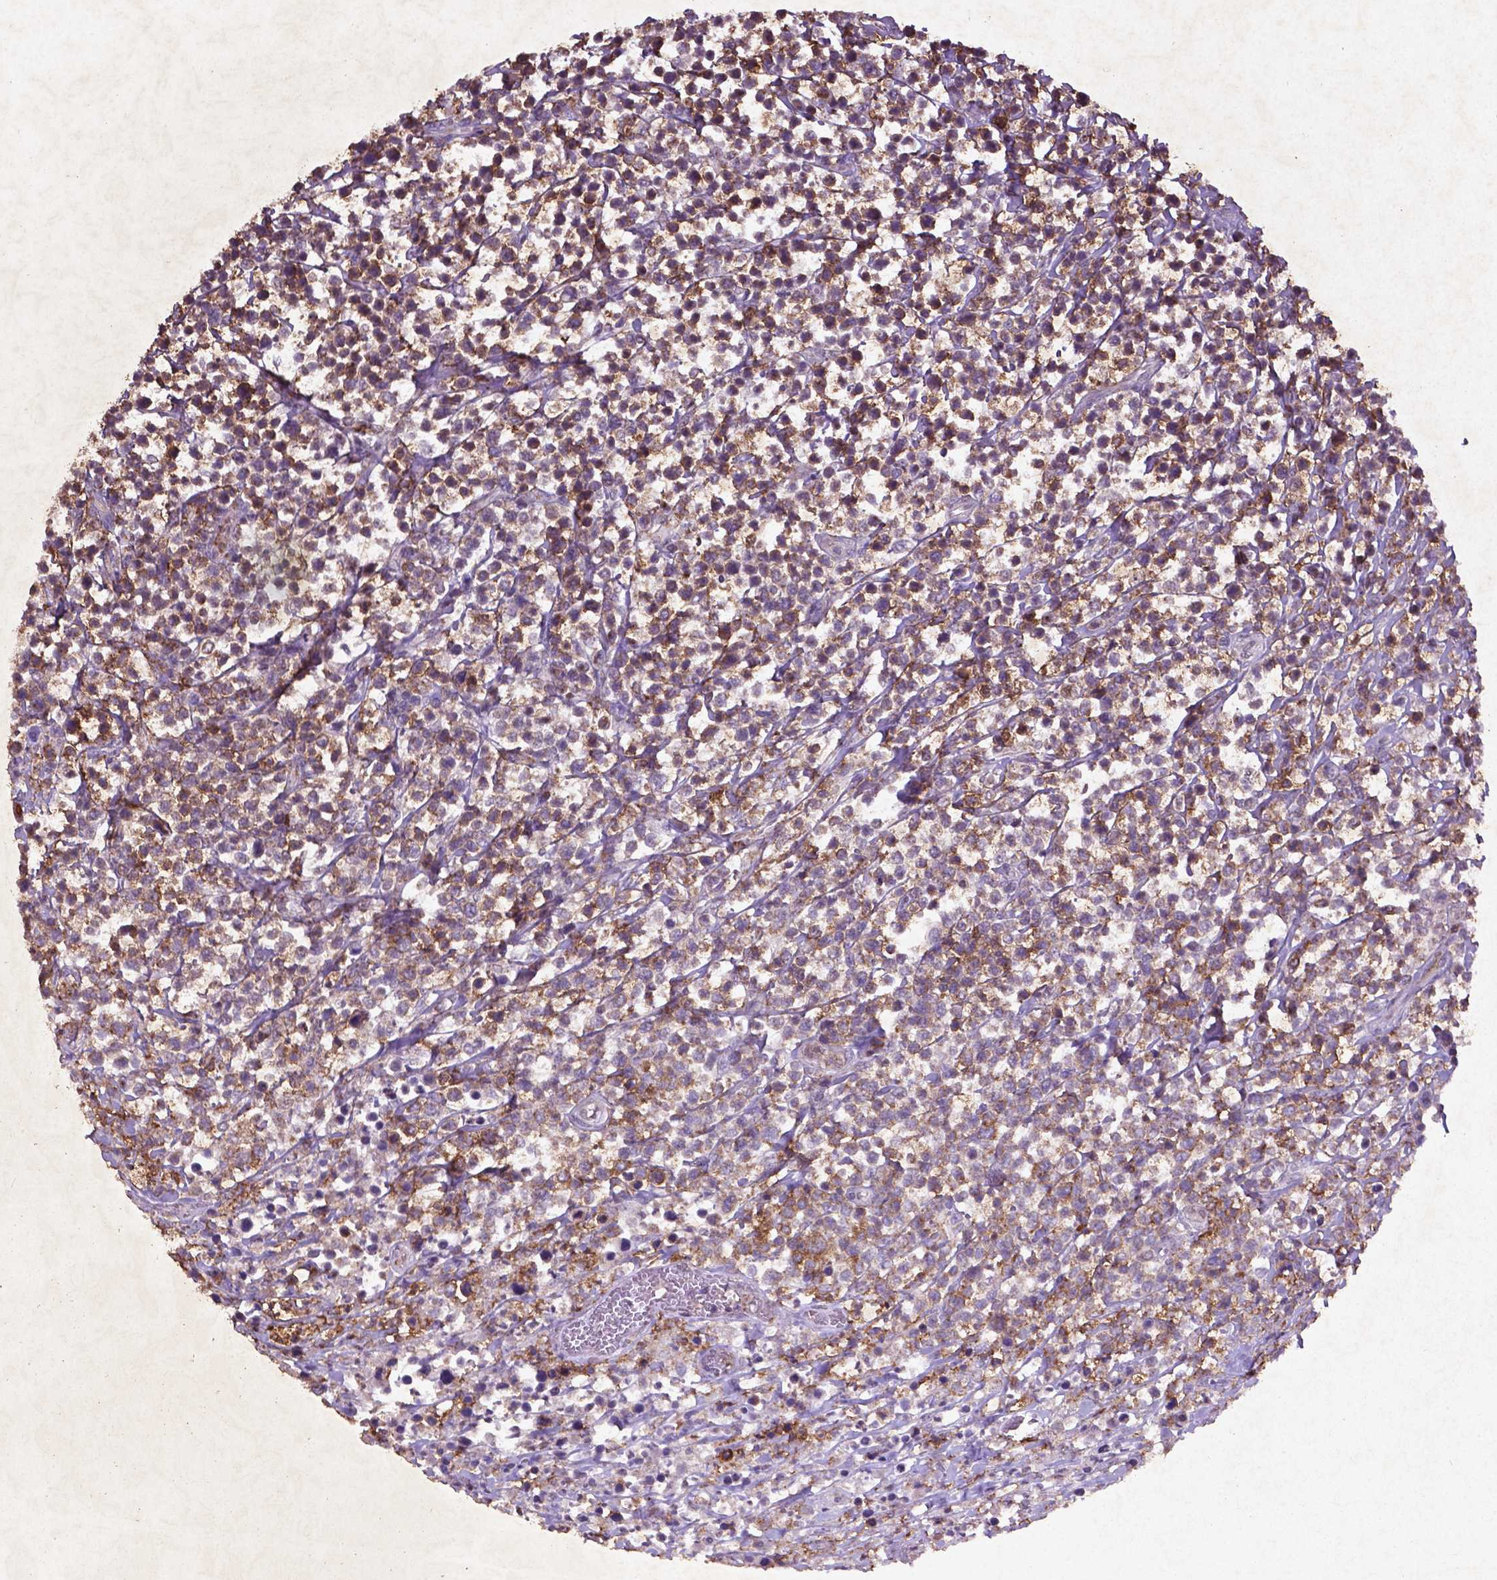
{"staining": {"intensity": "moderate", "quantity": "25%-75%", "location": "cytoplasmic/membranous"}, "tissue": "lymphoma", "cell_type": "Tumor cells", "image_type": "cancer", "snomed": [{"axis": "morphology", "description": "Malignant lymphoma, non-Hodgkin's type, High grade"}, {"axis": "topography", "description": "Soft tissue"}], "caption": "Immunohistochemistry staining of lymphoma, which shows medium levels of moderate cytoplasmic/membranous expression in about 25%-75% of tumor cells indicating moderate cytoplasmic/membranous protein staining. The staining was performed using DAB (3,3'-diaminobenzidine) (brown) for protein detection and nuclei were counterstained in hematoxylin (blue).", "gene": "MTOR", "patient": {"sex": "female", "age": 56}}